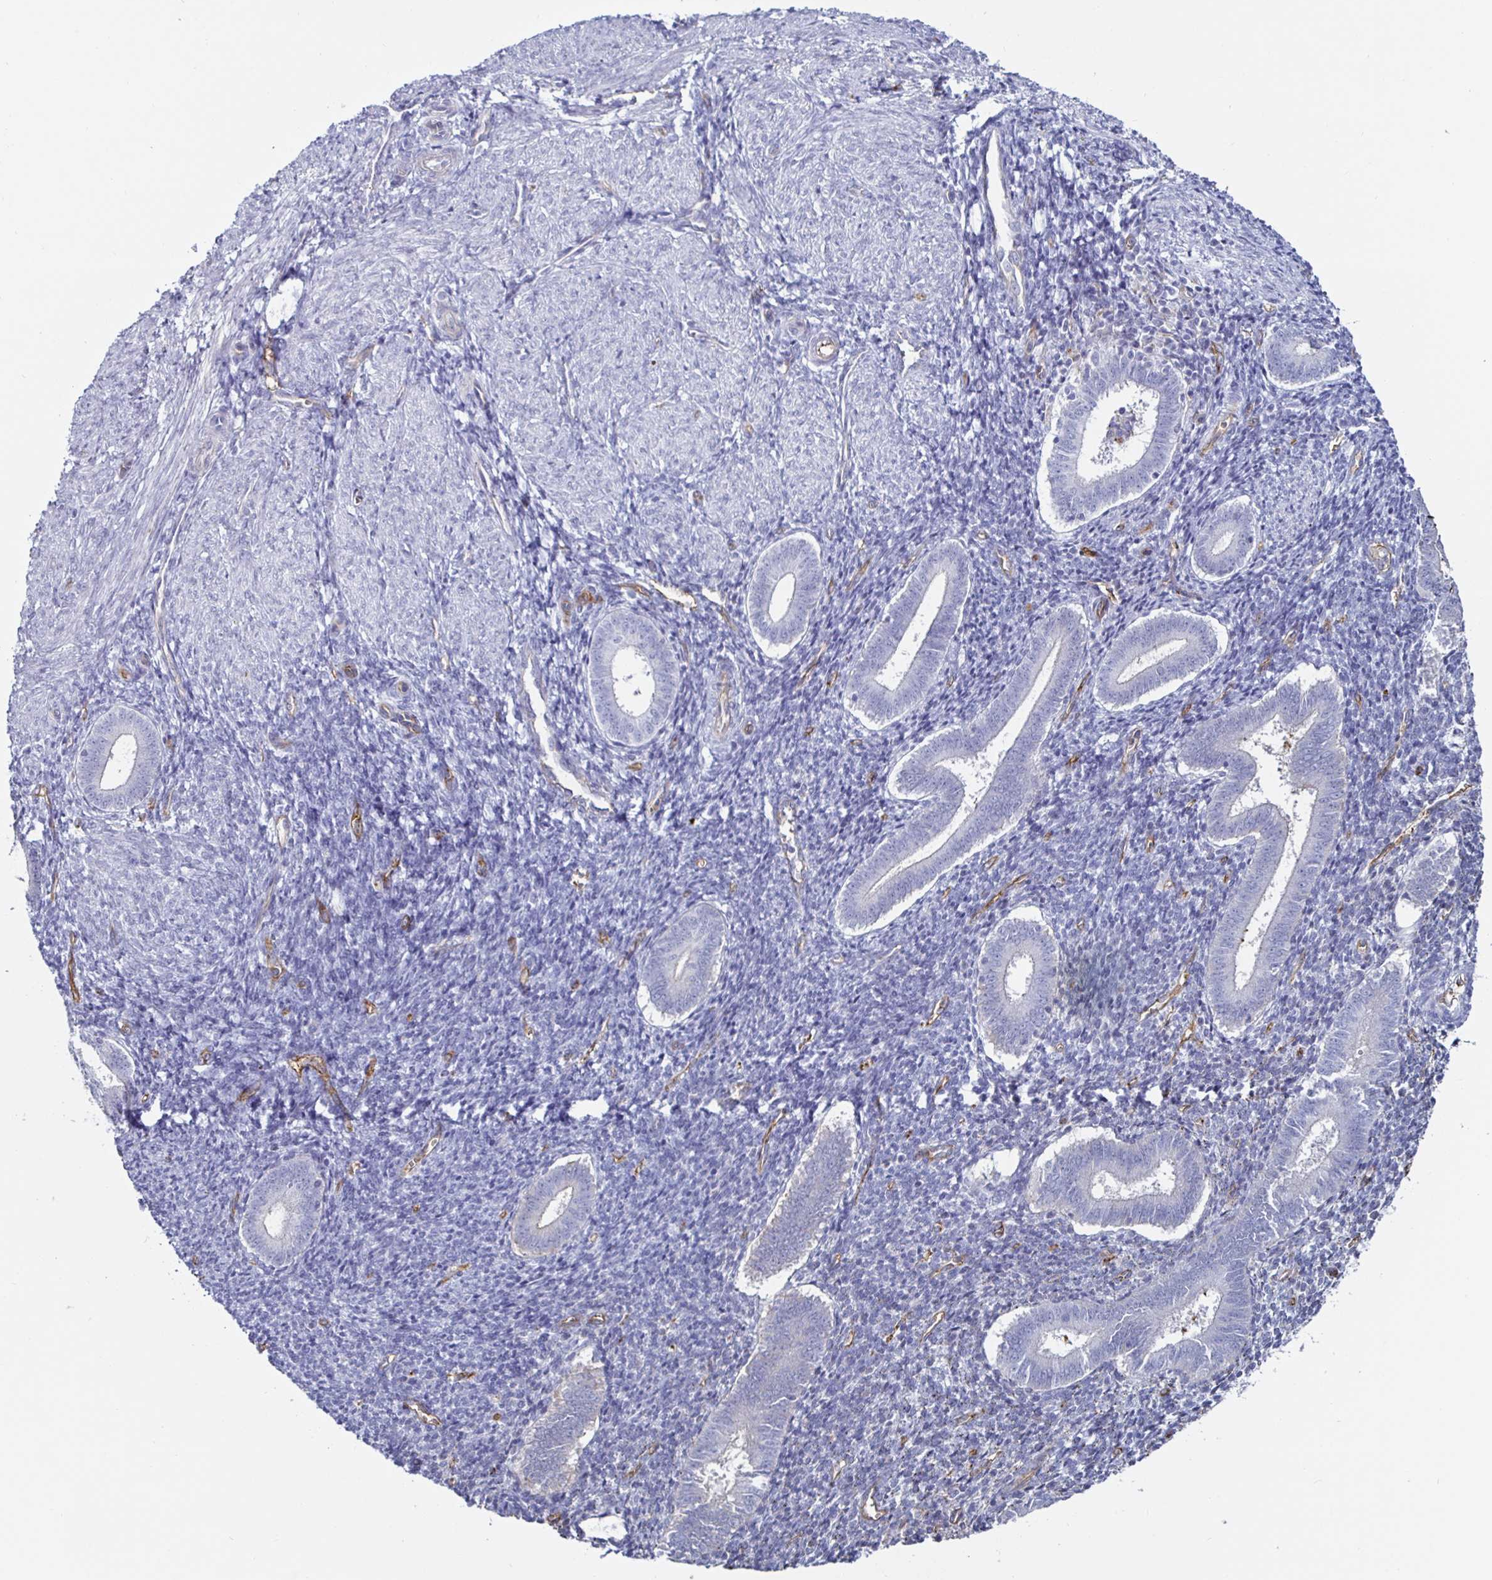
{"staining": {"intensity": "negative", "quantity": "none", "location": "none"}, "tissue": "endometrium", "cell_type": "Cells in endometrial stroma", "image_type": "normal", "snomed": [{"axis": "morphology", "description": "Normal tissue, NOS"}, {"axis": "topography", "description": "Endometrium"}], "caption": "High power microscopy image of an immunohistochemistry (IHC) image of benign endometrium, revealing no significant staining in cells in endometrial stroma.", "gene": "ACSBG2", "patient": {"sex": "female", "age": 25}}